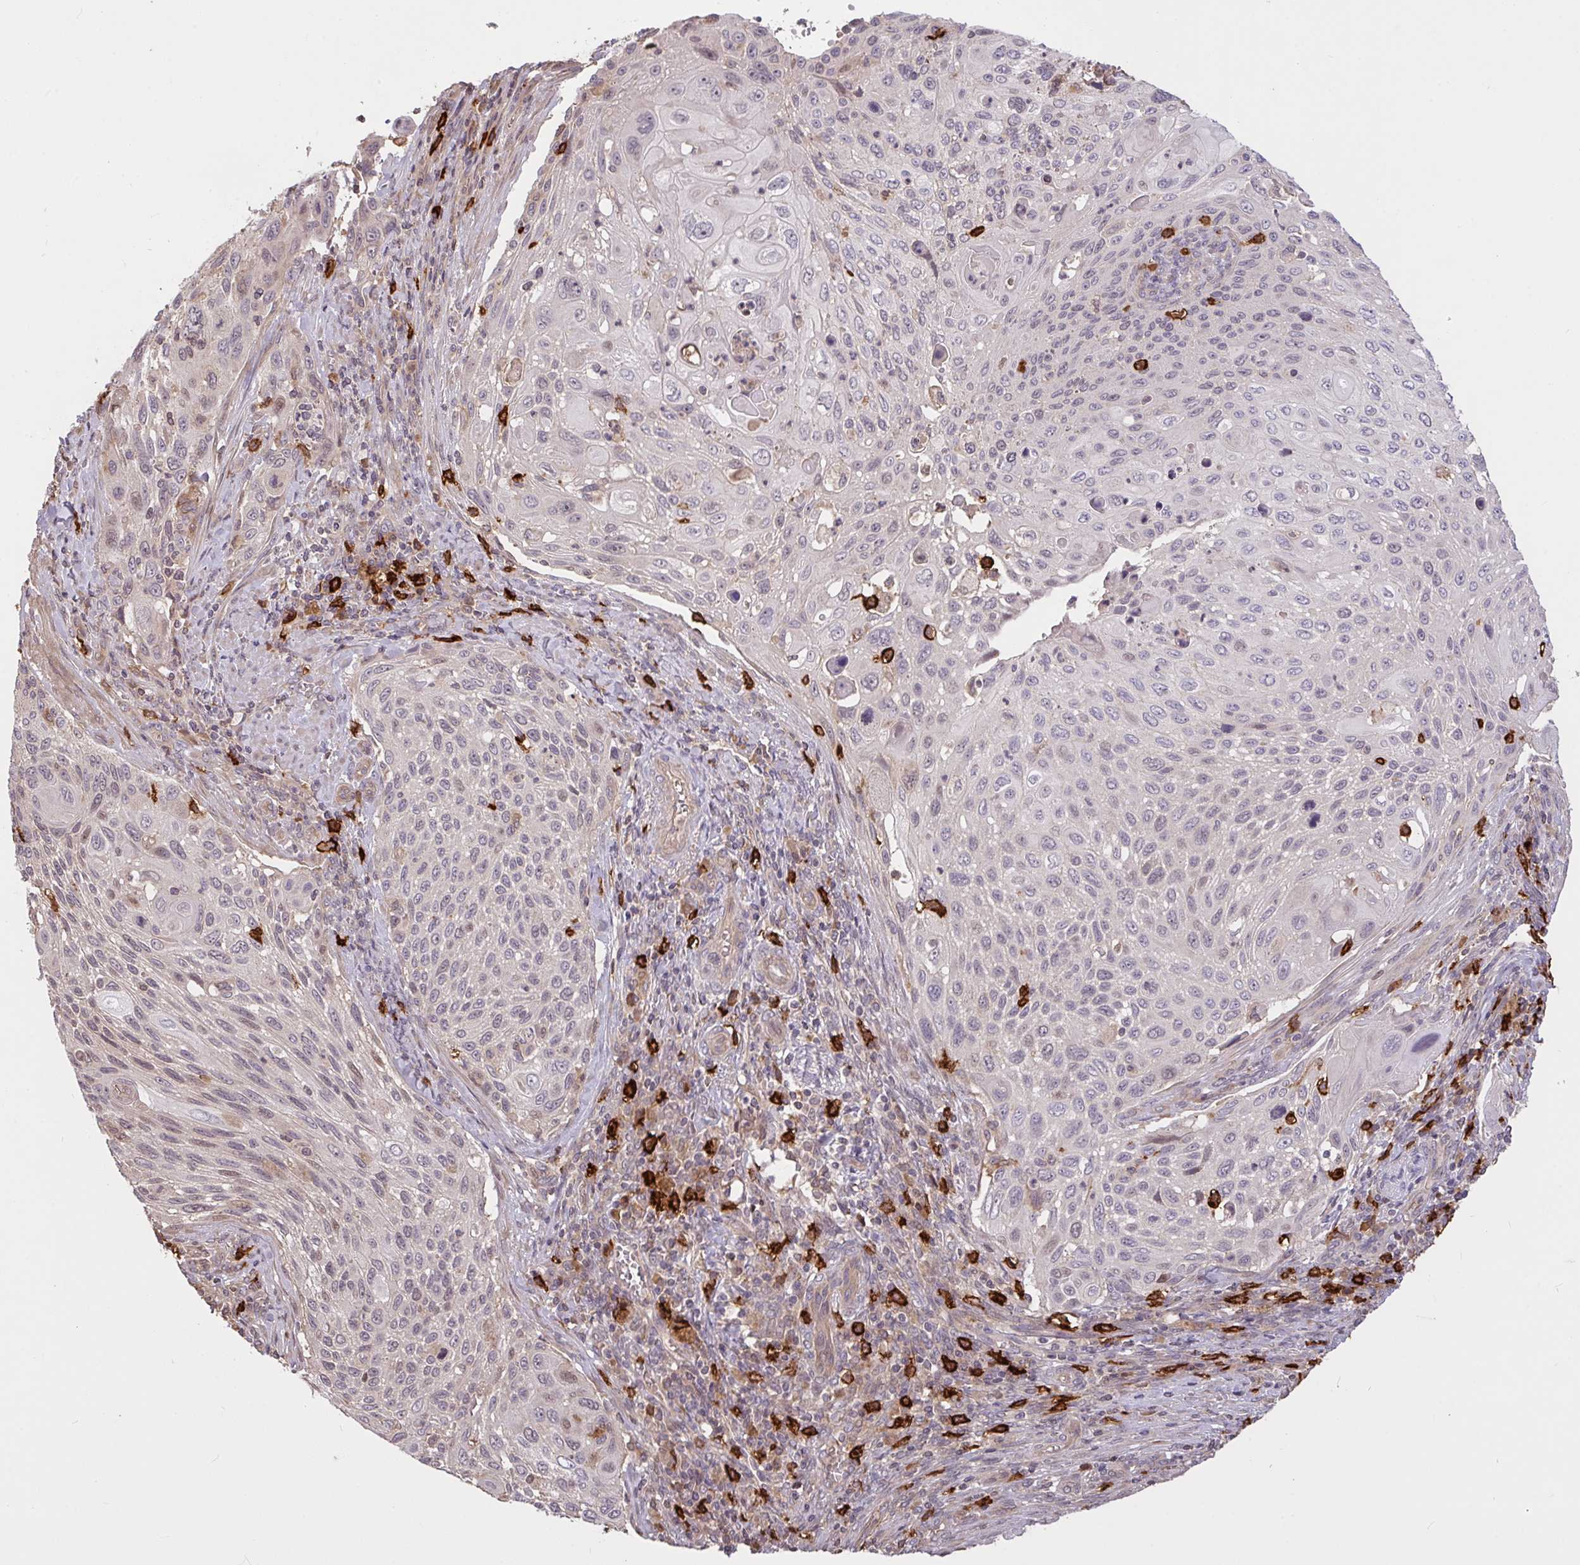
{"staining": {"intensity": "negative", "quantity": "none", "location": "none"}, "tissue": "cervical cancer", "cell_type": "Tumor cells", "image_type": "cancer", "snomed": [{"axis": "morphology", "description": "Squamous cell carcinoma, NOS"}, {"axis": "topography", "description": "Cervix"}], "caption": "Human squamous cell carcinoma (cervical) stained for a protein using IHC reveals no positivity in tumor cells.", "gene": "FCER1A", "patient": {"sex": "female", "age": 70}}